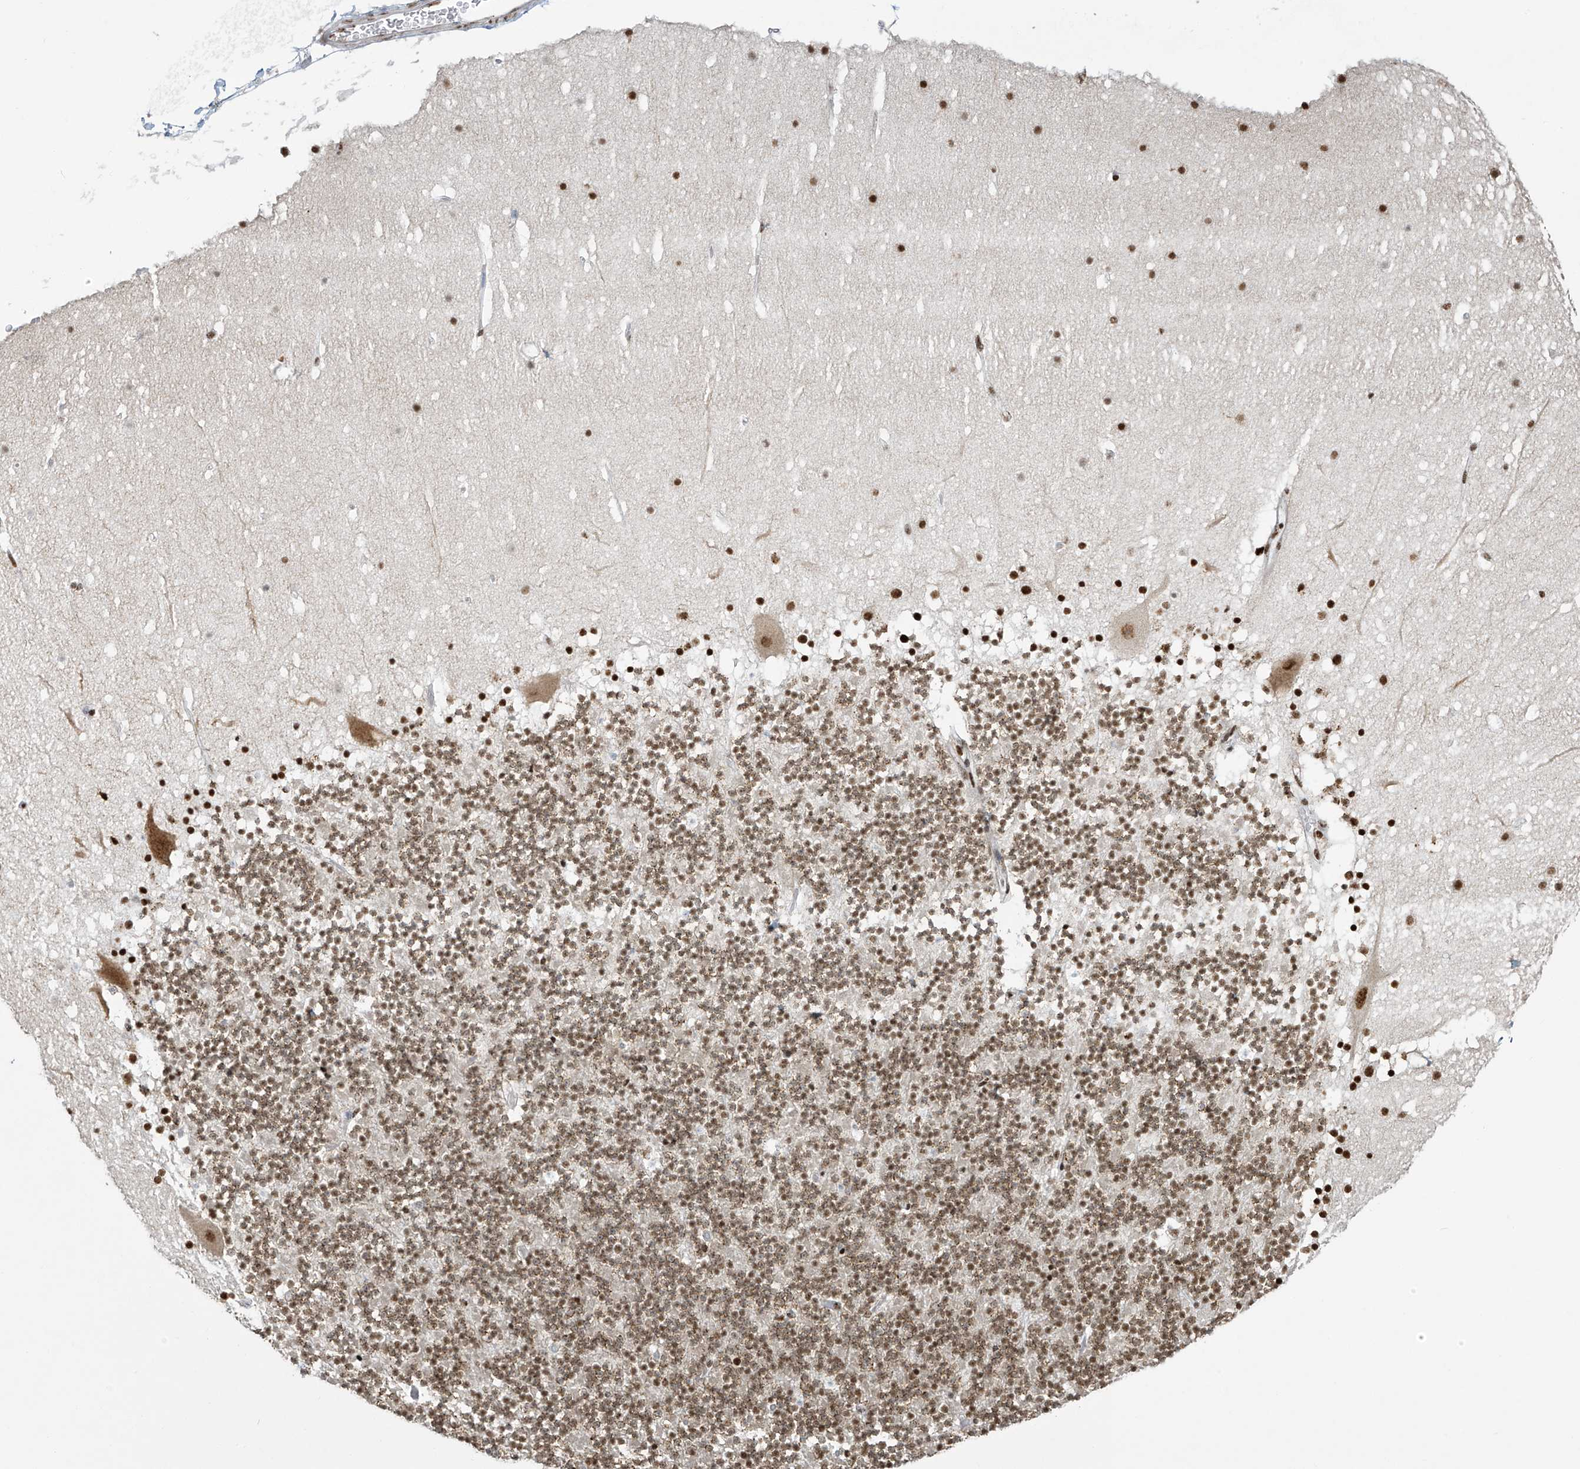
{"staining": {"intensity": "moderate", "quantity": ">75%", "location": "nuclear"}, "tissue": "cerebellum", "cell_type": "Cells in granular layer", "image_type": "normal", "snomed": [{"axis": "morphology", "description": "Normal tissue, NOS"}, {"axis": "topography", "description": "Cerebellum"}], "caption": "Moderate nuclear staining for a protein is appreciated in about >75% of cells in granular layer of normal cerebellum using immunohistochemistry.", "gene": "MS4A6A", "patient": {"sex": "male", "age": 57}}